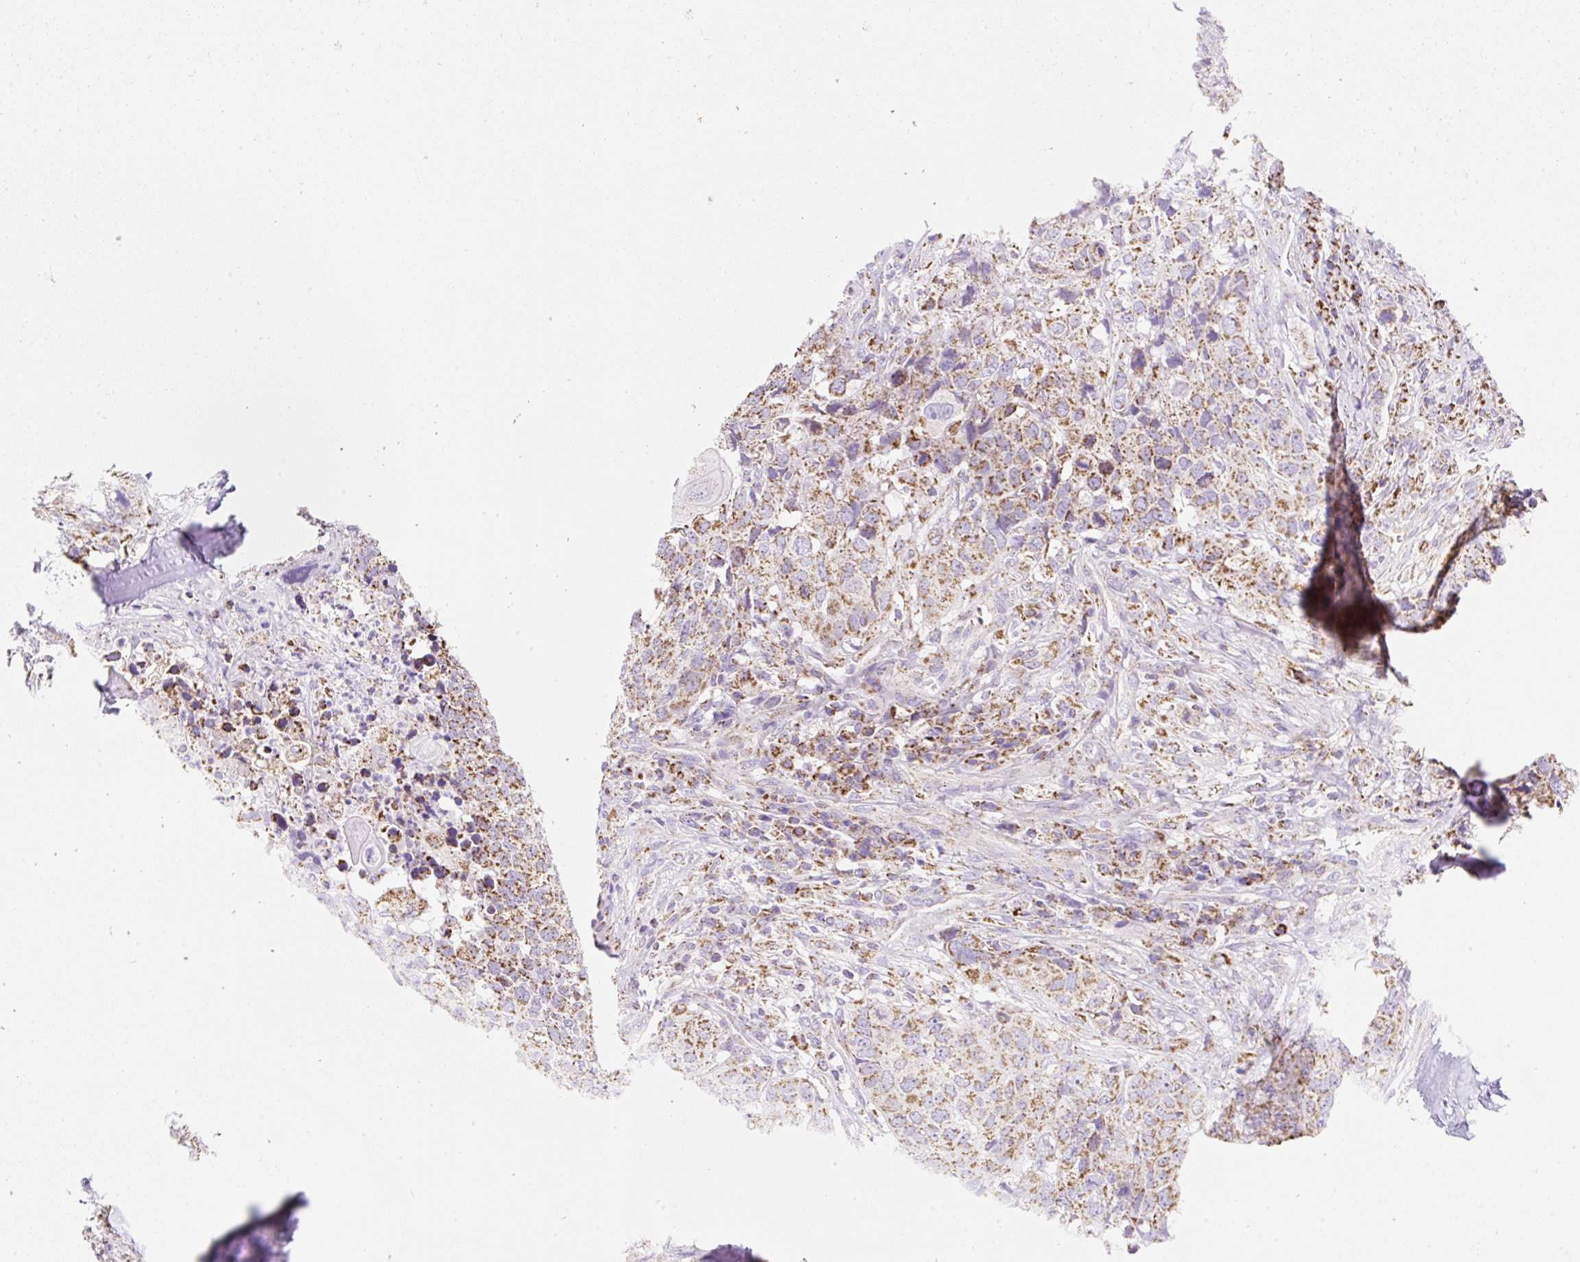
{"staining": {"intensity": "moderate", "quantity": ">75%", "location": "cytoplasmic/membranous"}, "tissue": "head and neck cancer", "cell_type": "Tumor cells", "image_type": "cancer", "snomed": [{"axis": "morphology", "description": "Normal tissue, NOS"}, {"axis": "morphology", "description": "Squamous cell carcinoma, NOS"}, {"axis": "topography", "description": "Skeletal muscle"}, {"axis": "topography", "description": "Vascular tissue"}, {"axis": "topography", "description": "Peripheral nerve tissue"}, {"axis": "topography", "description": "Head-Neck"}], "caption": "Protein staining displays moderate cytoplasmic/membranous staining in about >75% of tumor cells in head and neck cancer.", "gene": "DAAM2", "patient": {"sex": "male", "age": 66}}